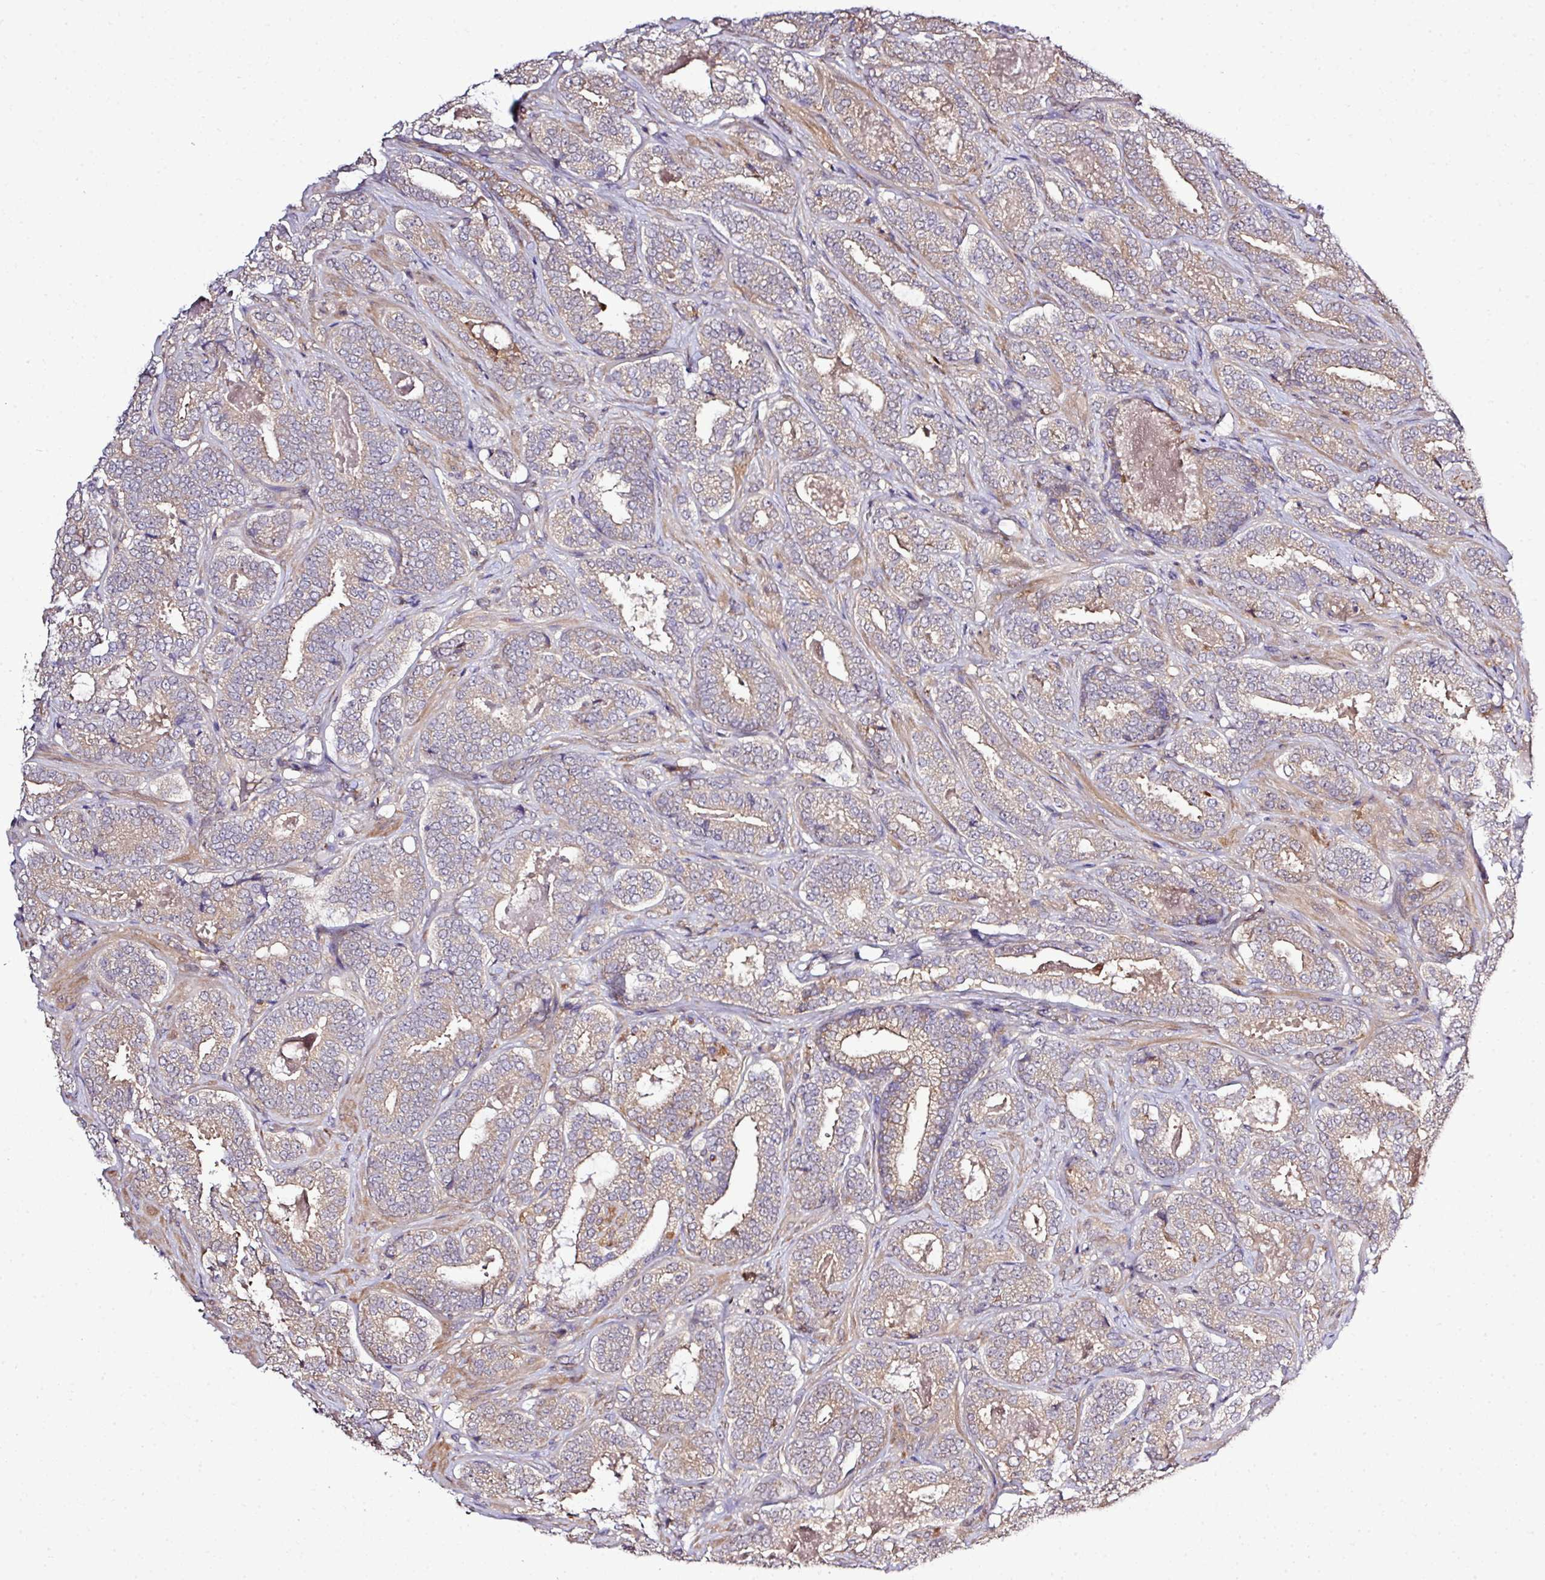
{"staining": {"intensity": "weak", "quantity": "<25%", "location": "cytoplasmic/membranous"}, "tissue": "prostate cancer", "cell_type": "Tumor cells", "image_type": "cancer", "snomed": [{"axis": "morphology", "description": "Adenocarcinoma, High grade"}, {"axis": "topography", "description": "Prostate"}], "caption": "DAB (3,3'-diaminobenzidine) immunohistochemical staining of human prostate cancer shows no significant staining in tumor cells.", "gene": "TMEM107", "patient": {"sex": "male", "age": 65}}